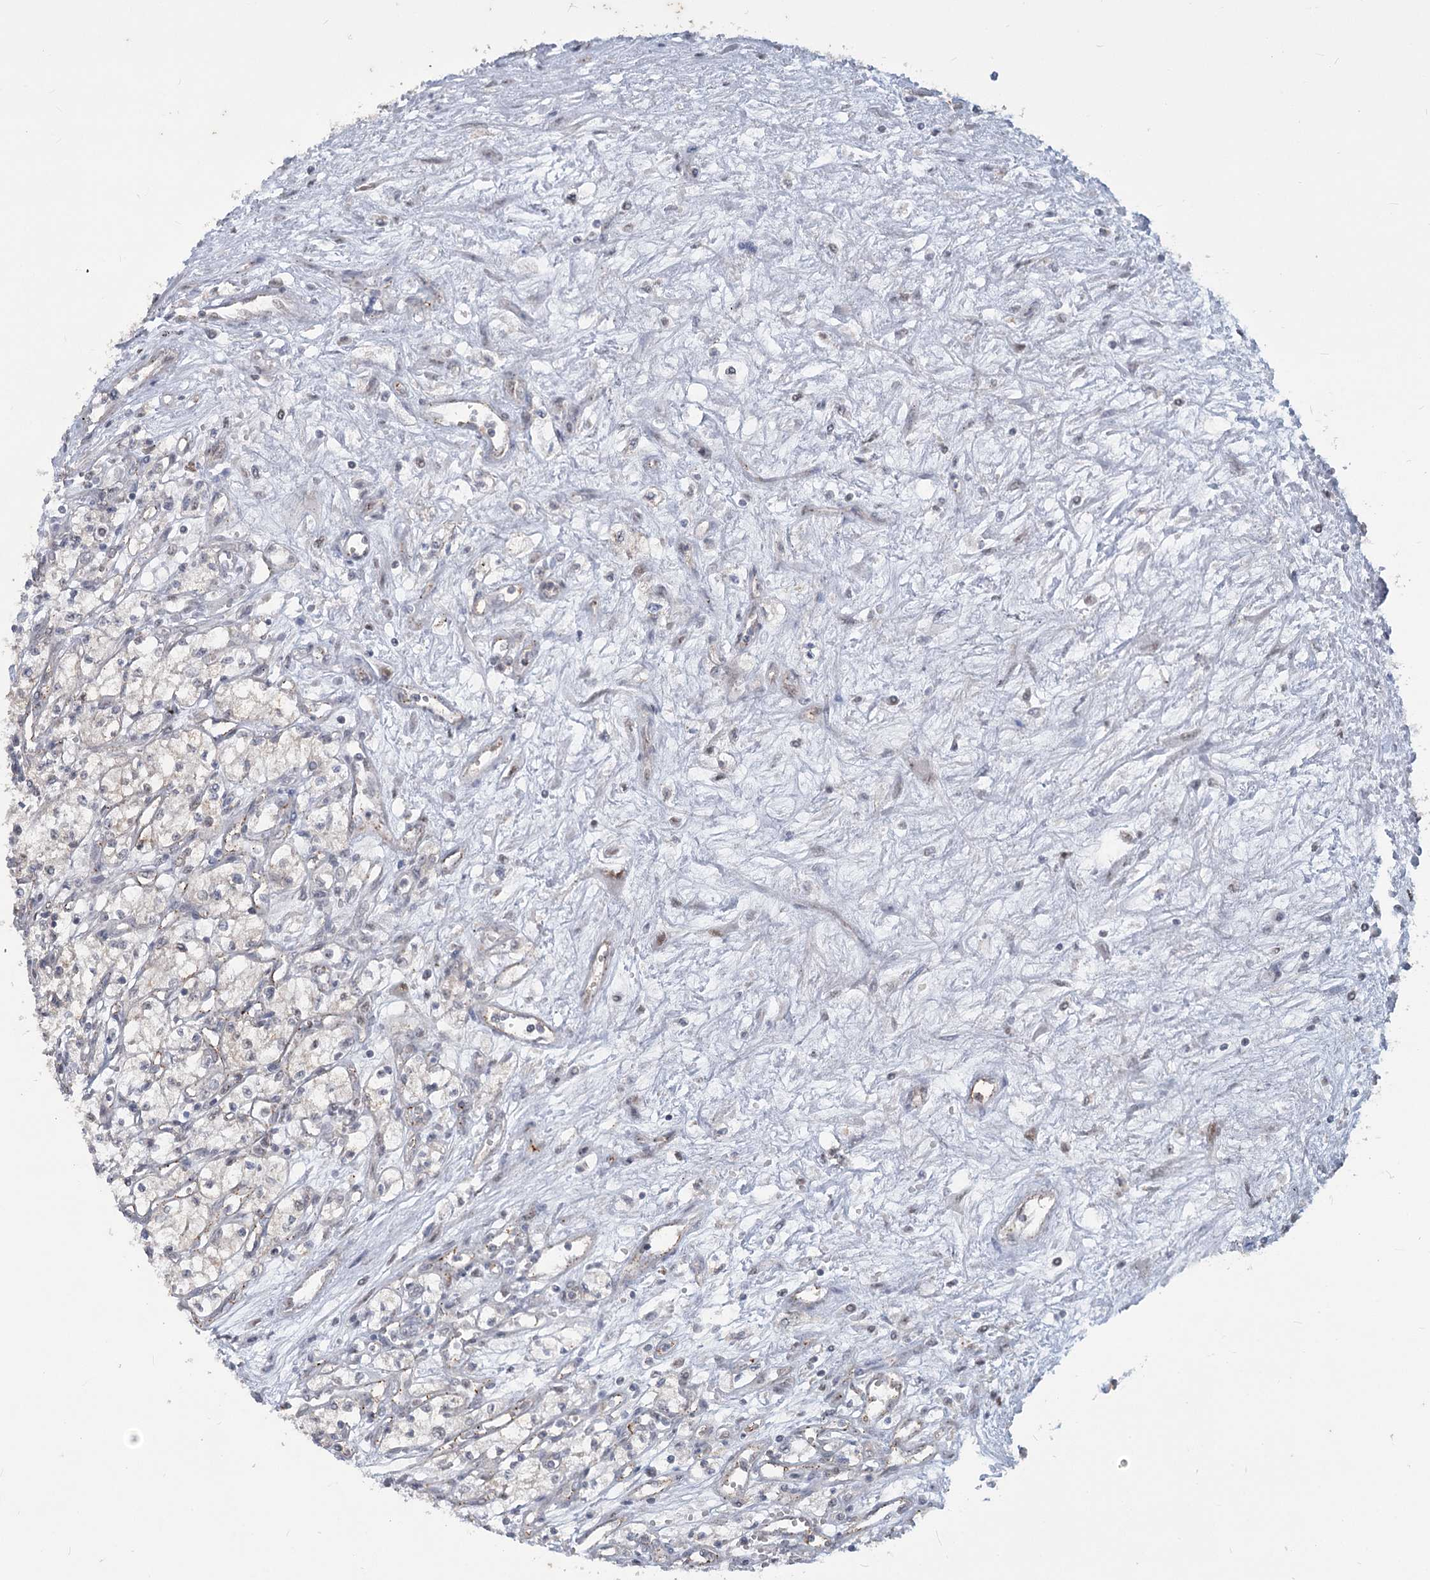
{"staining": {"intensity": "negative", "quantity": "none", "location": "none"}, "tissue": "renal cancer", "cell_type": "Tumor cells", "image_type": "cancer", "snomed": [{"axis": "morphology", "description": "Adenocarcinoma, NOS"}, {"axis": "topography", "description": "Kidney"}], "caption": "The immunohistochemistry micrograph has no significant expression in tumor cells of renal adenocarcinoma tissue. Brightfield microscopy of immunohistochemistry stained with DAB (3,3'-diaminobenzidine) (brown) and hematoxylin (blue), captured at high magnification.", "gene": "MTG1", "patient": {"sex": "male", "age": 59}}